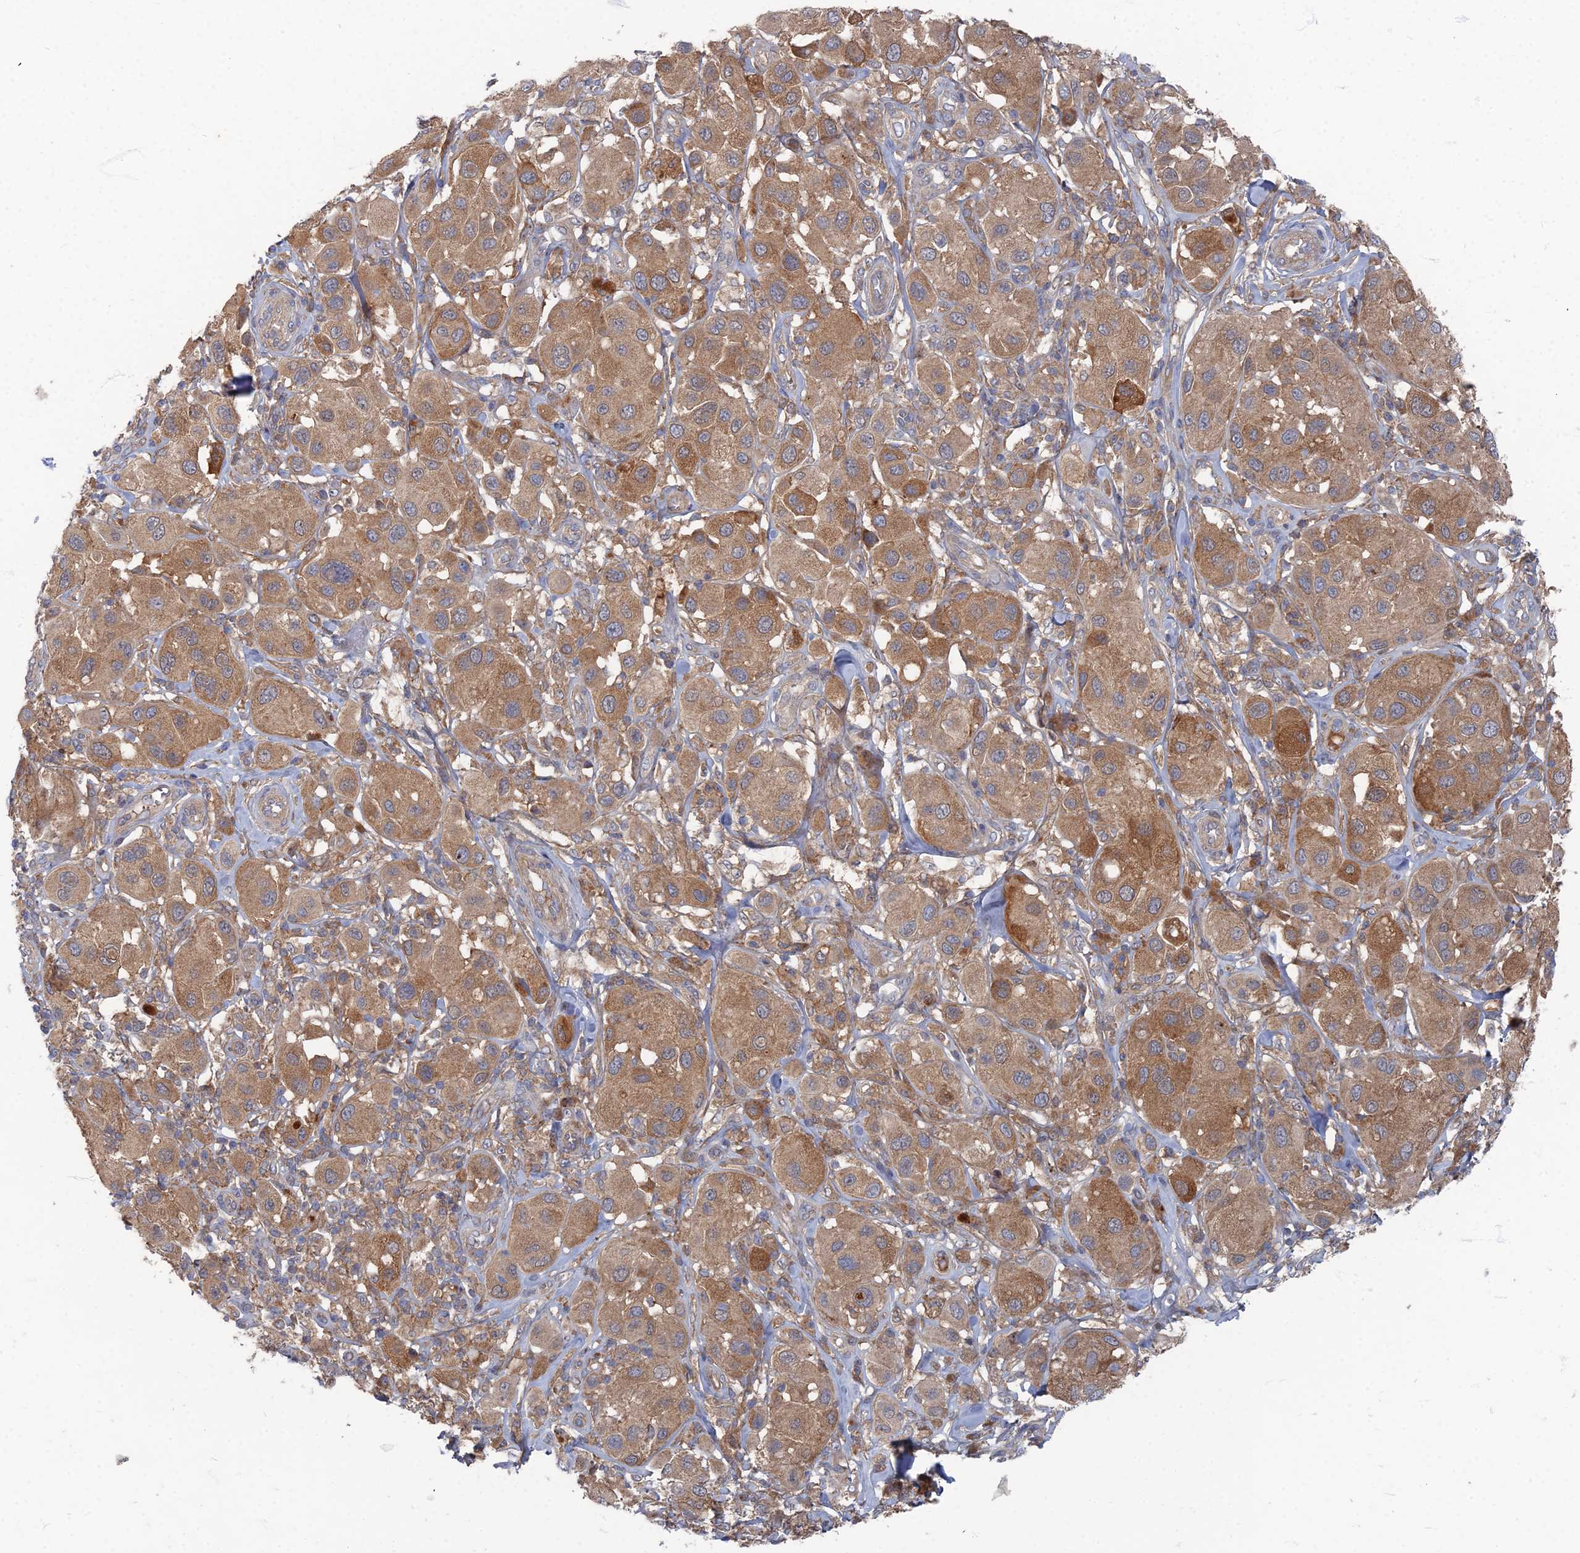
{"staining": {"intensity": "moderate", "quantity": ">75%", "location": "cytoplasmic/membranous"}, "tissue": "melanoma", "cell_type": "Tumor cells", "image_type": "cancer", "snomed": [{"axis": "morphology", "description": "Malignant melanoma, Metastatic site"}, {"axis": "topography", "description": "Skin"}], "caption": "Malignant melanoma (metastatic site) stained for a protein (brown) shows moderate cytoplasmic/membranous positive positivity in approximately >75% of tumor cells.", "gene": "PPCDC", "patient": {"sex": "male", "age": 41}}